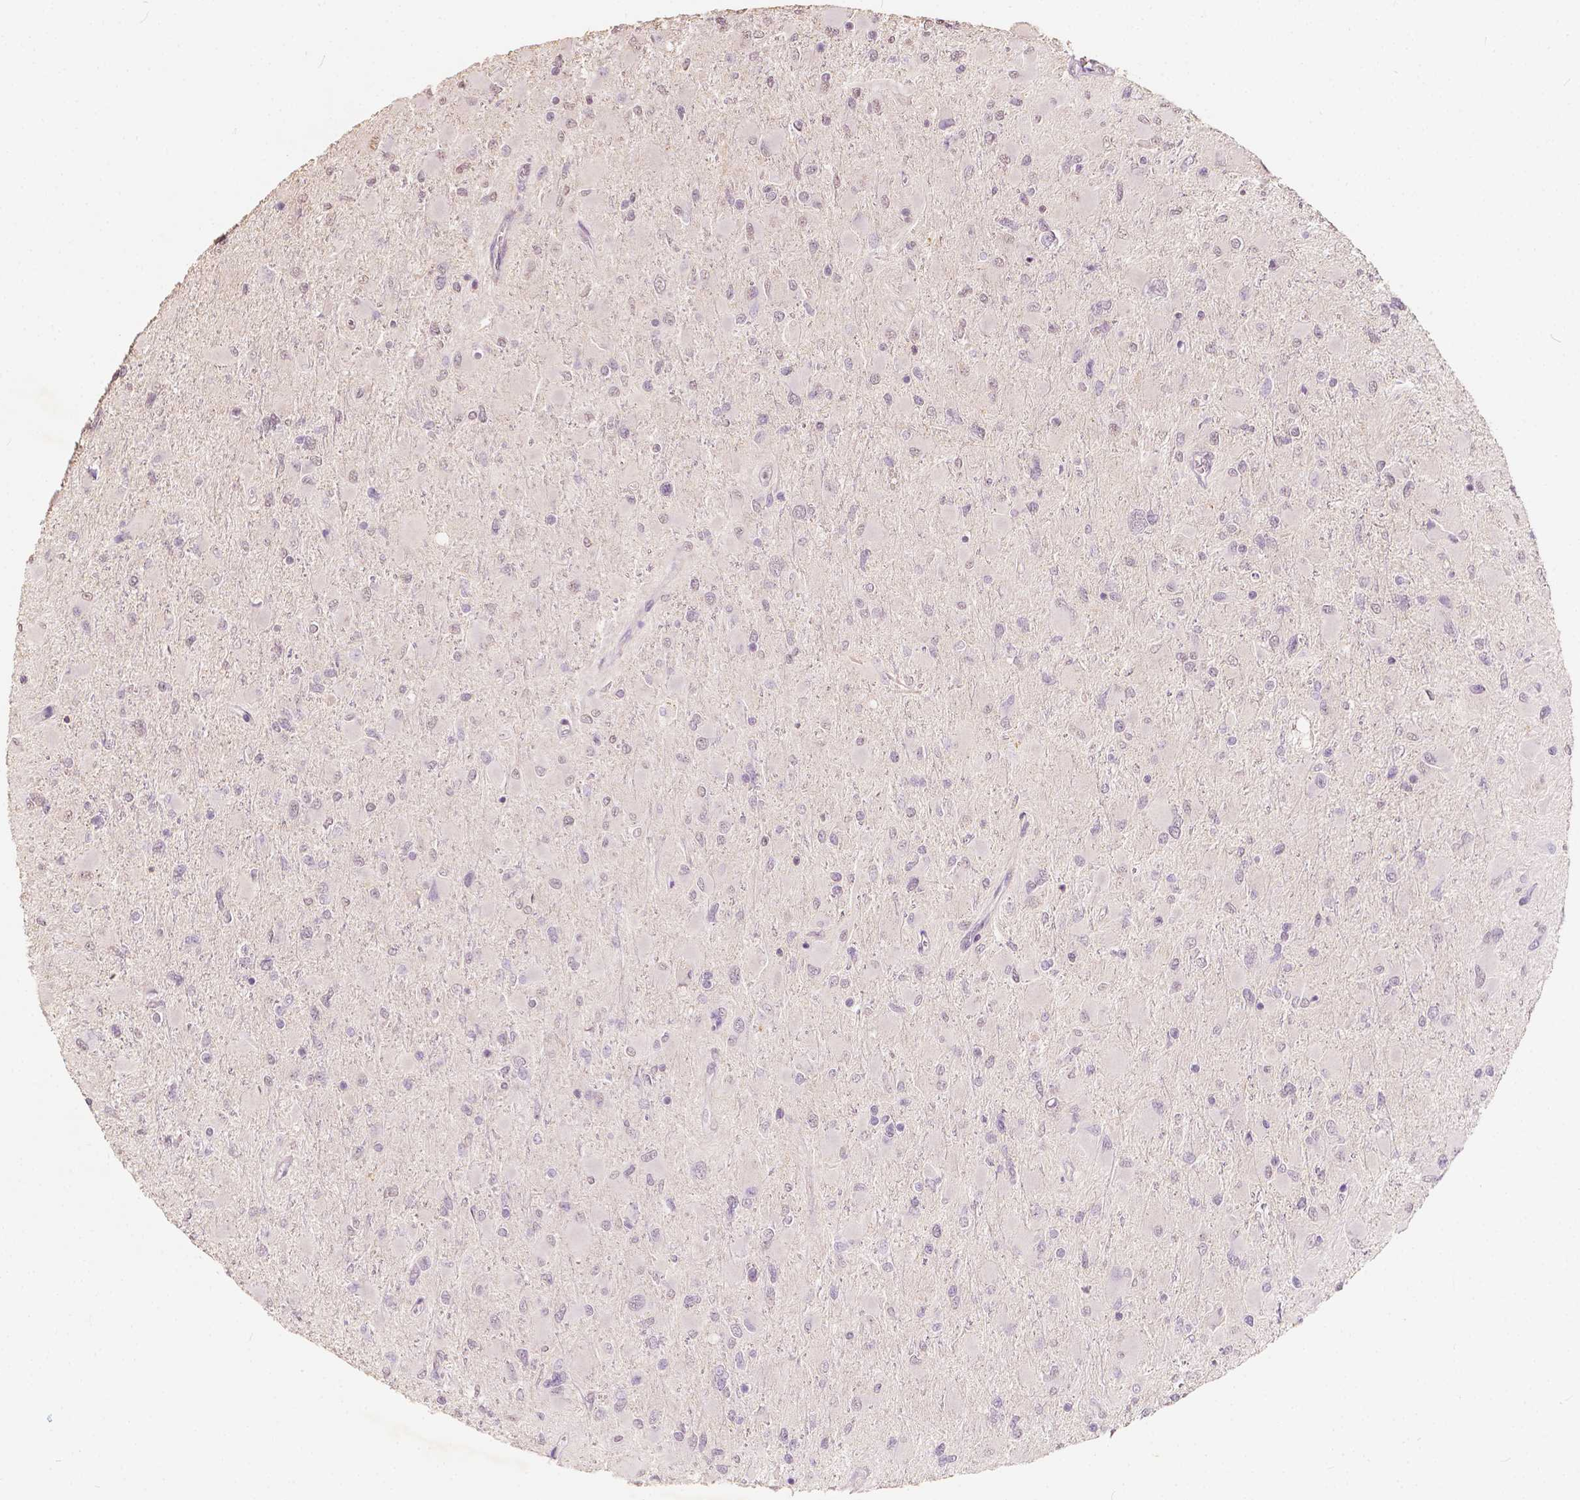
{"staining": {"intensity": "negative", "quantity": "none", "location": "none"}, "tissue": "glioma", "cell_type": "Tumor cells", "image_type": "cancer", "snomed": [{"axis": "morphology", "description": "Glioma, malignant, High grade"}, {"axis": "topography", "description": "Cerebral cortex"}], "caption": "An image of human glioma is negative for staining in tumor cells.", "gene": "SOX15", "patient": {"sex": "female", "age": 36}}